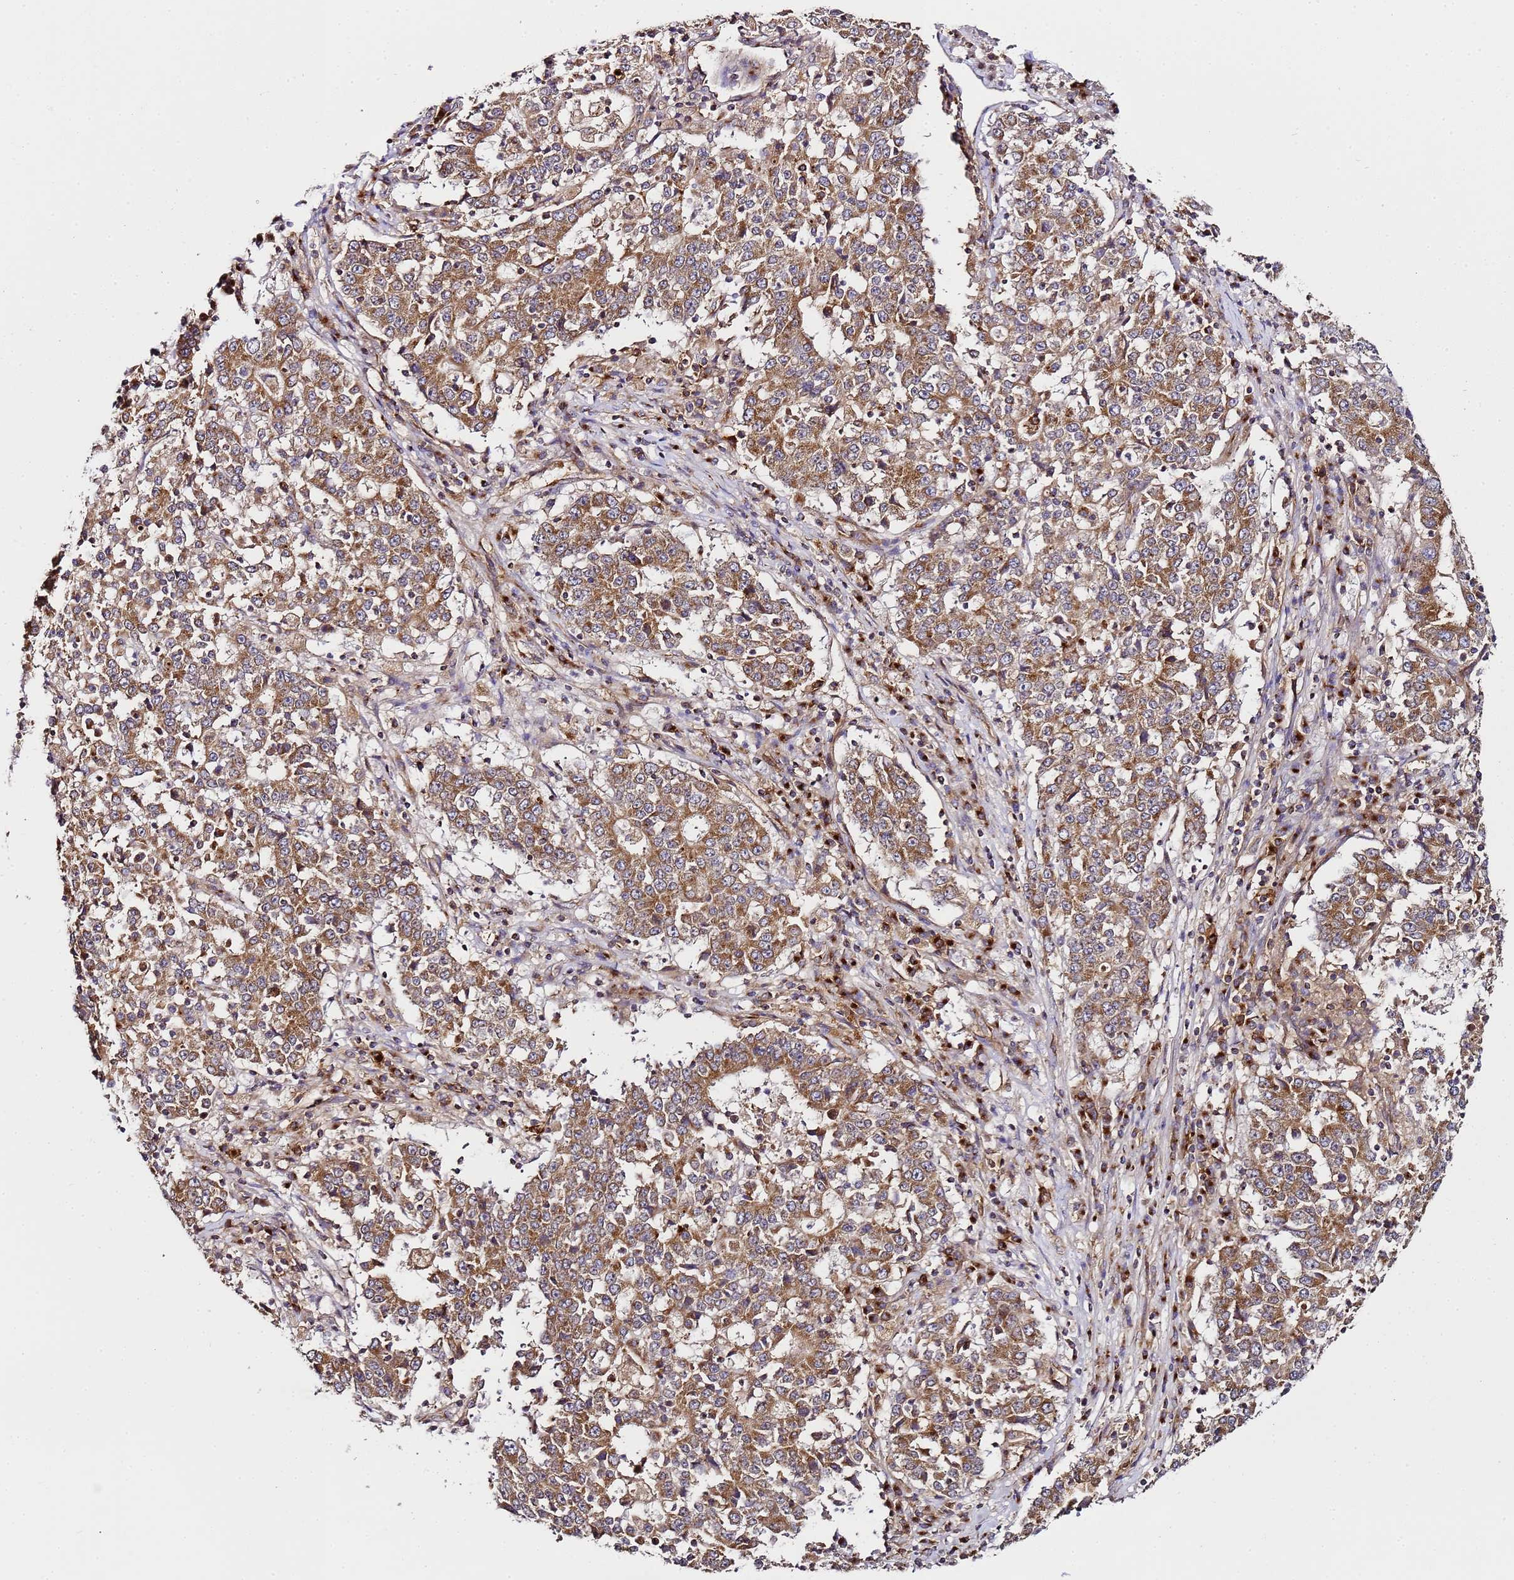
{"staining": {"intensity": "moderate", "quantity": ">75%", "location": "cytoplasmic/membranous"}, "tissue": "stomach cancer", "cell_type": "Tumor cells", "image_type": "cancer", "snomed": [{"axis": "morphology", "description": "Adenocarcinoma, NOS"}, {"axis": "topography", "description": "Stomach"}], "caption": "Stomach cancer stained for a protein (brown) reveals moderate cytoplasmic/membranous positive staining in about >75% of tumor cells.", "gene": "MRPL49", "patient": {"sex": "male", "age": 59}}